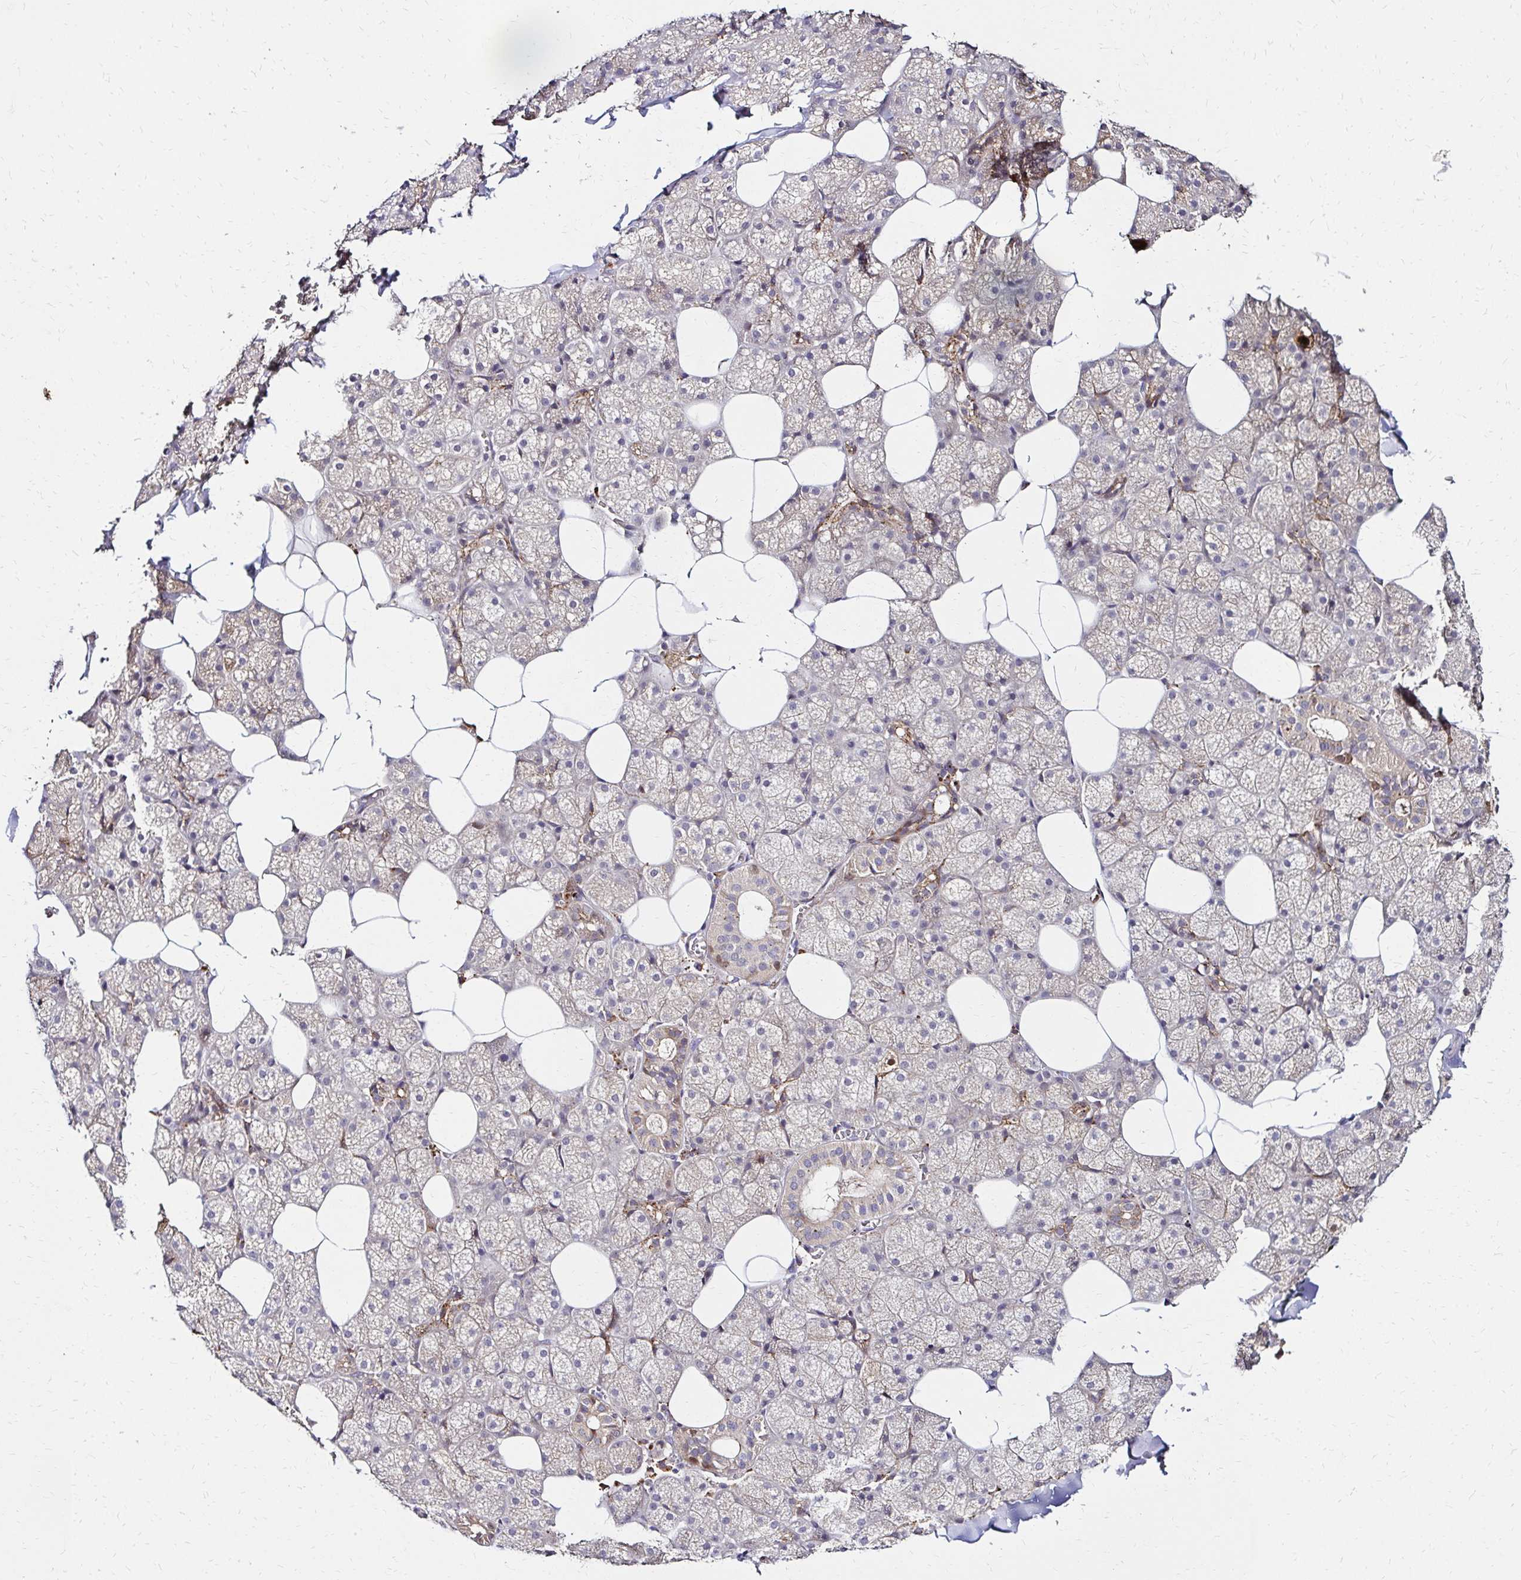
{"staining": {"intensity": "moderate", "quantity": "<25%", "location": "cytoplasmic/membranous"}, "tissue": "salivary gland", "cell_type": "Glandular cells", "image_type": "normal", "snomed": [{"axis": "morphology", "description": "Normal tissue, NOS"}, {"axis": "topography", "description": "Salivary gland"}, {"axis": "topography", "description": "Peripheral nerve tissue"}], "caption": "Immunohistochemistry histopathology image of normal salivary gland: salivary gland stained using immunohistochemistry displays low levels of moderate protein expression localized specifically in the cytoplasmic/membranous of glandular cells, appearing as a cytoplasmic/membranous brown color.", "gene": "IDUA", "patient": {"sex": "male", "age": 38}}